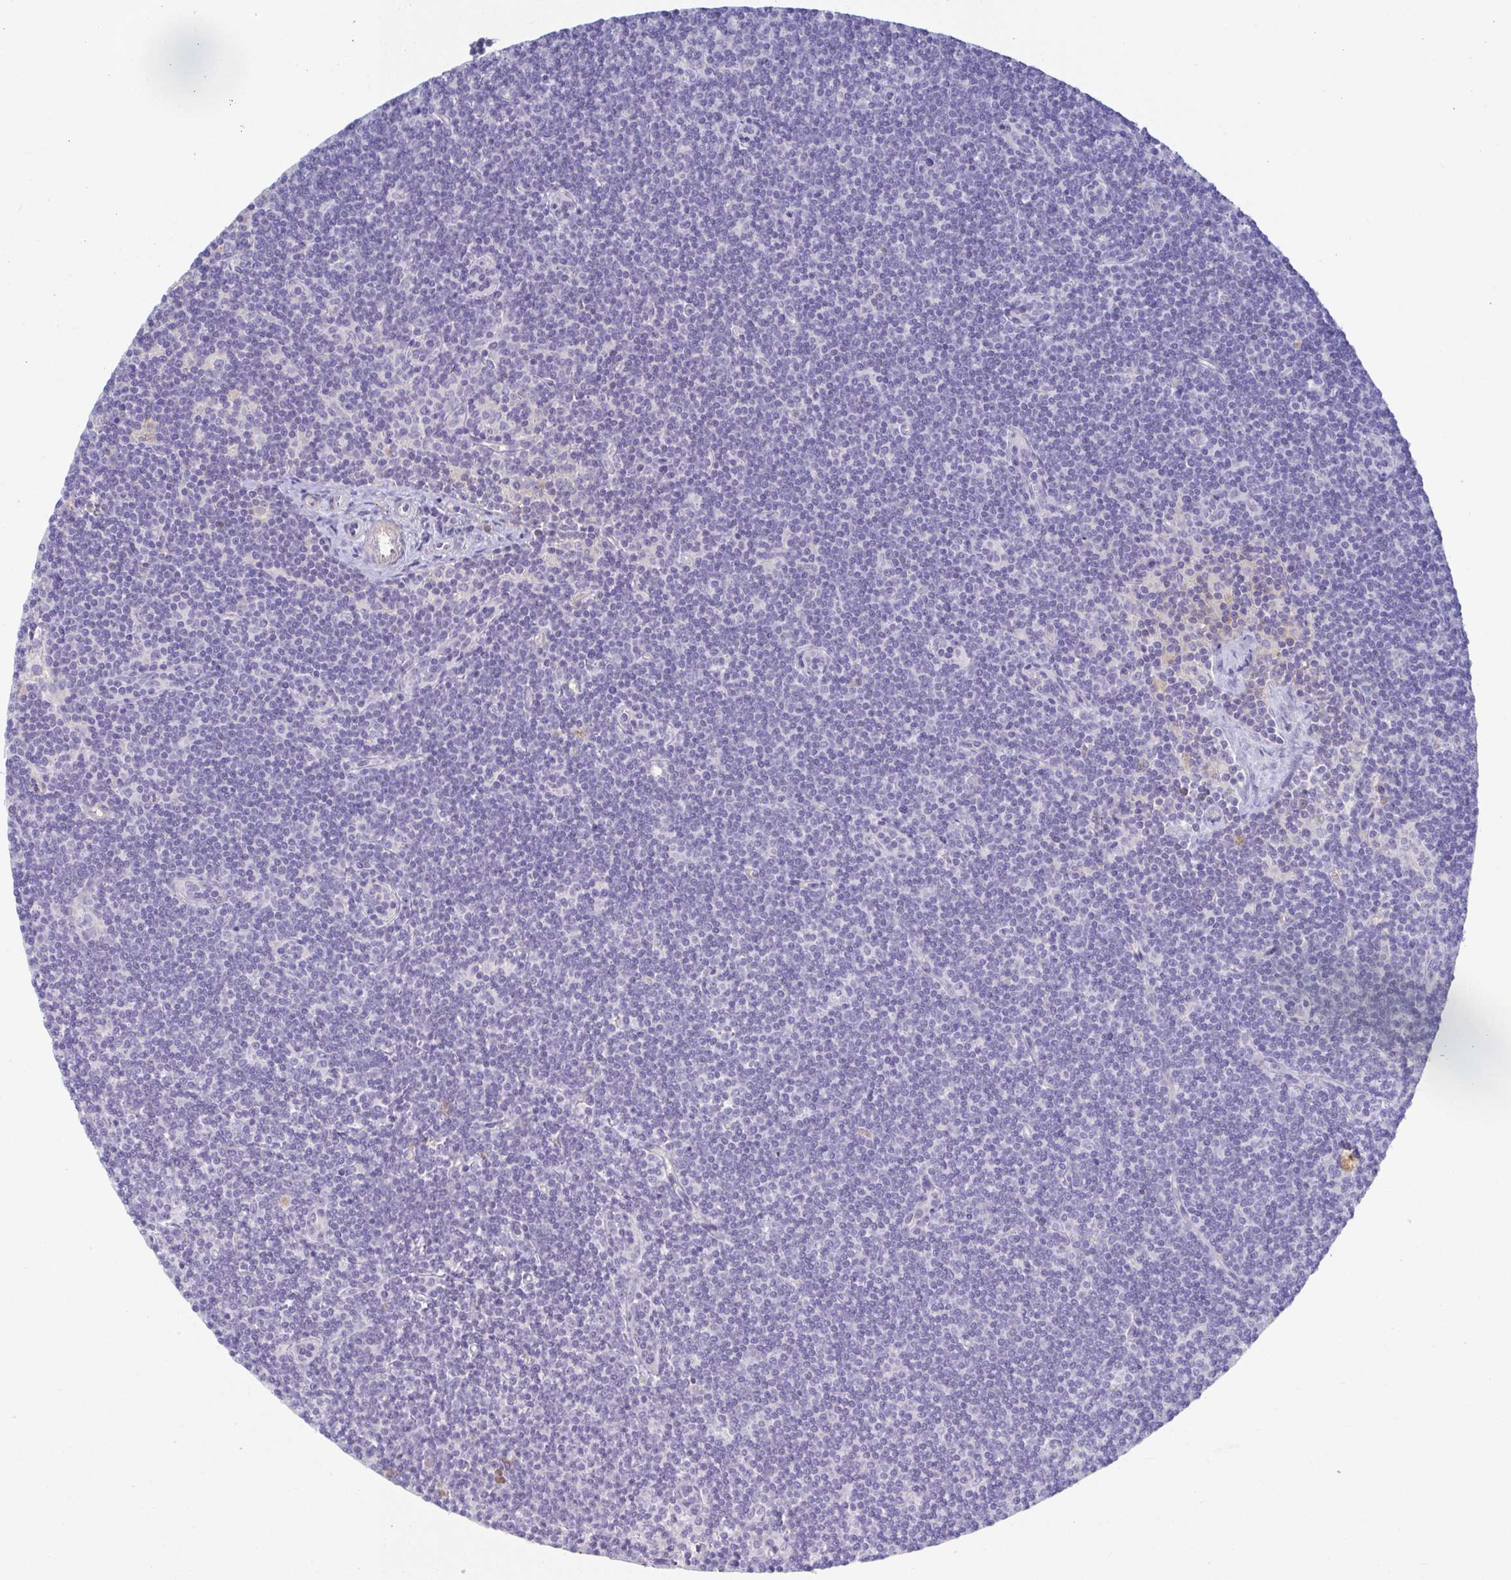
{"staining": {"intensity": "negative", "quantity": "none", "location": "none"}, "tissue": "lymphoma", "cell_type": "Tumor cells", "image_type": "cancer", "snomed": [{"axis": "morphology", "description": "Malignant lymphoma, non-Hodgkin's type, Low grade"}, {"axis": "topography", "description": "Lymph node"}], "caption": "Lymphoma was stained to show a protein in brown. There is no significant positivity in tumor cells. The staining is performed using DAB brown chromogen with nuclei counter-stained in using hematoxylin.", "gene": "ANO5", "patient": {"sex": "female", "age": 73}}